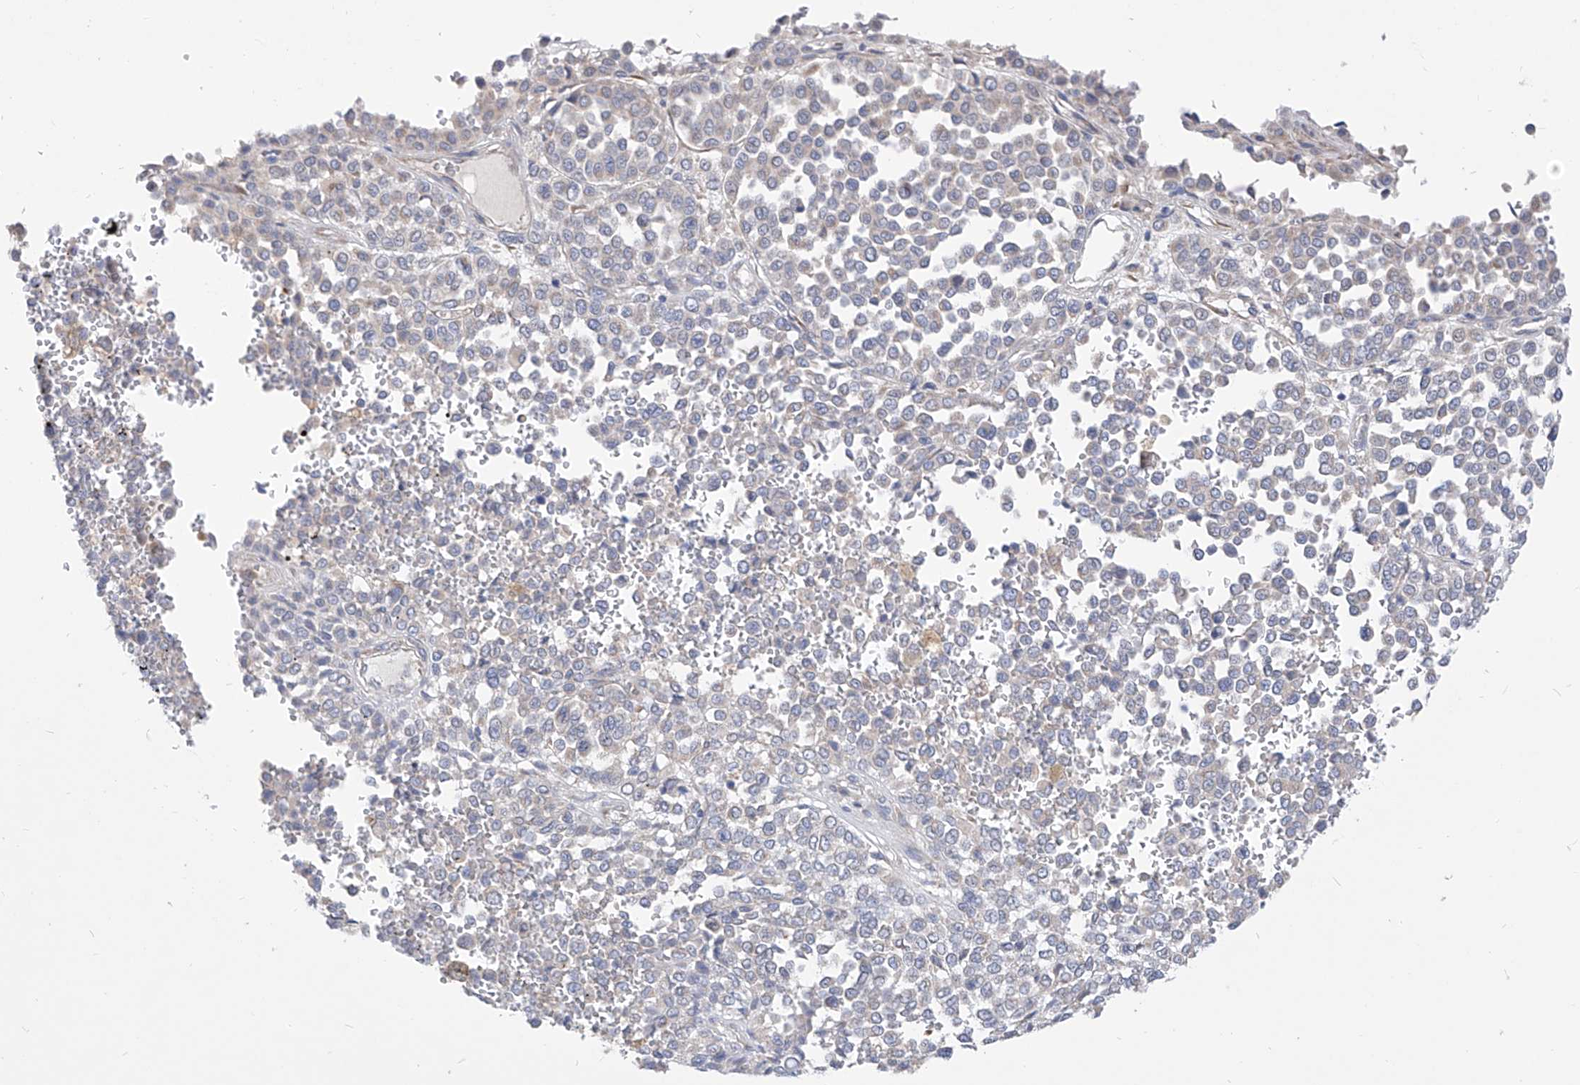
{"staining": {"intensity": "negative", "quantity": "none", "location": "none"}, "tissue": "melanoma", "cell_type": "Tumor cells", "image_type": "cancer", "snomed": [{"axis": "morphology", "description": "Malignant melanoma, Metastatic site"}, {"axis": "topography", "description": "Pancreas"}], "caption": "Immunohistochemical staining of melanoma reveals no significant expression in tumor cells. The staining was performed using DAB (3,3'-diaminobenzidine) to visualize the protein expression in brown, while the nuclei were stained in blue with hematoxylin (Magnification: 20x).", "gene": "UFL1", "patient": {"sex": "female", "age": 30}}